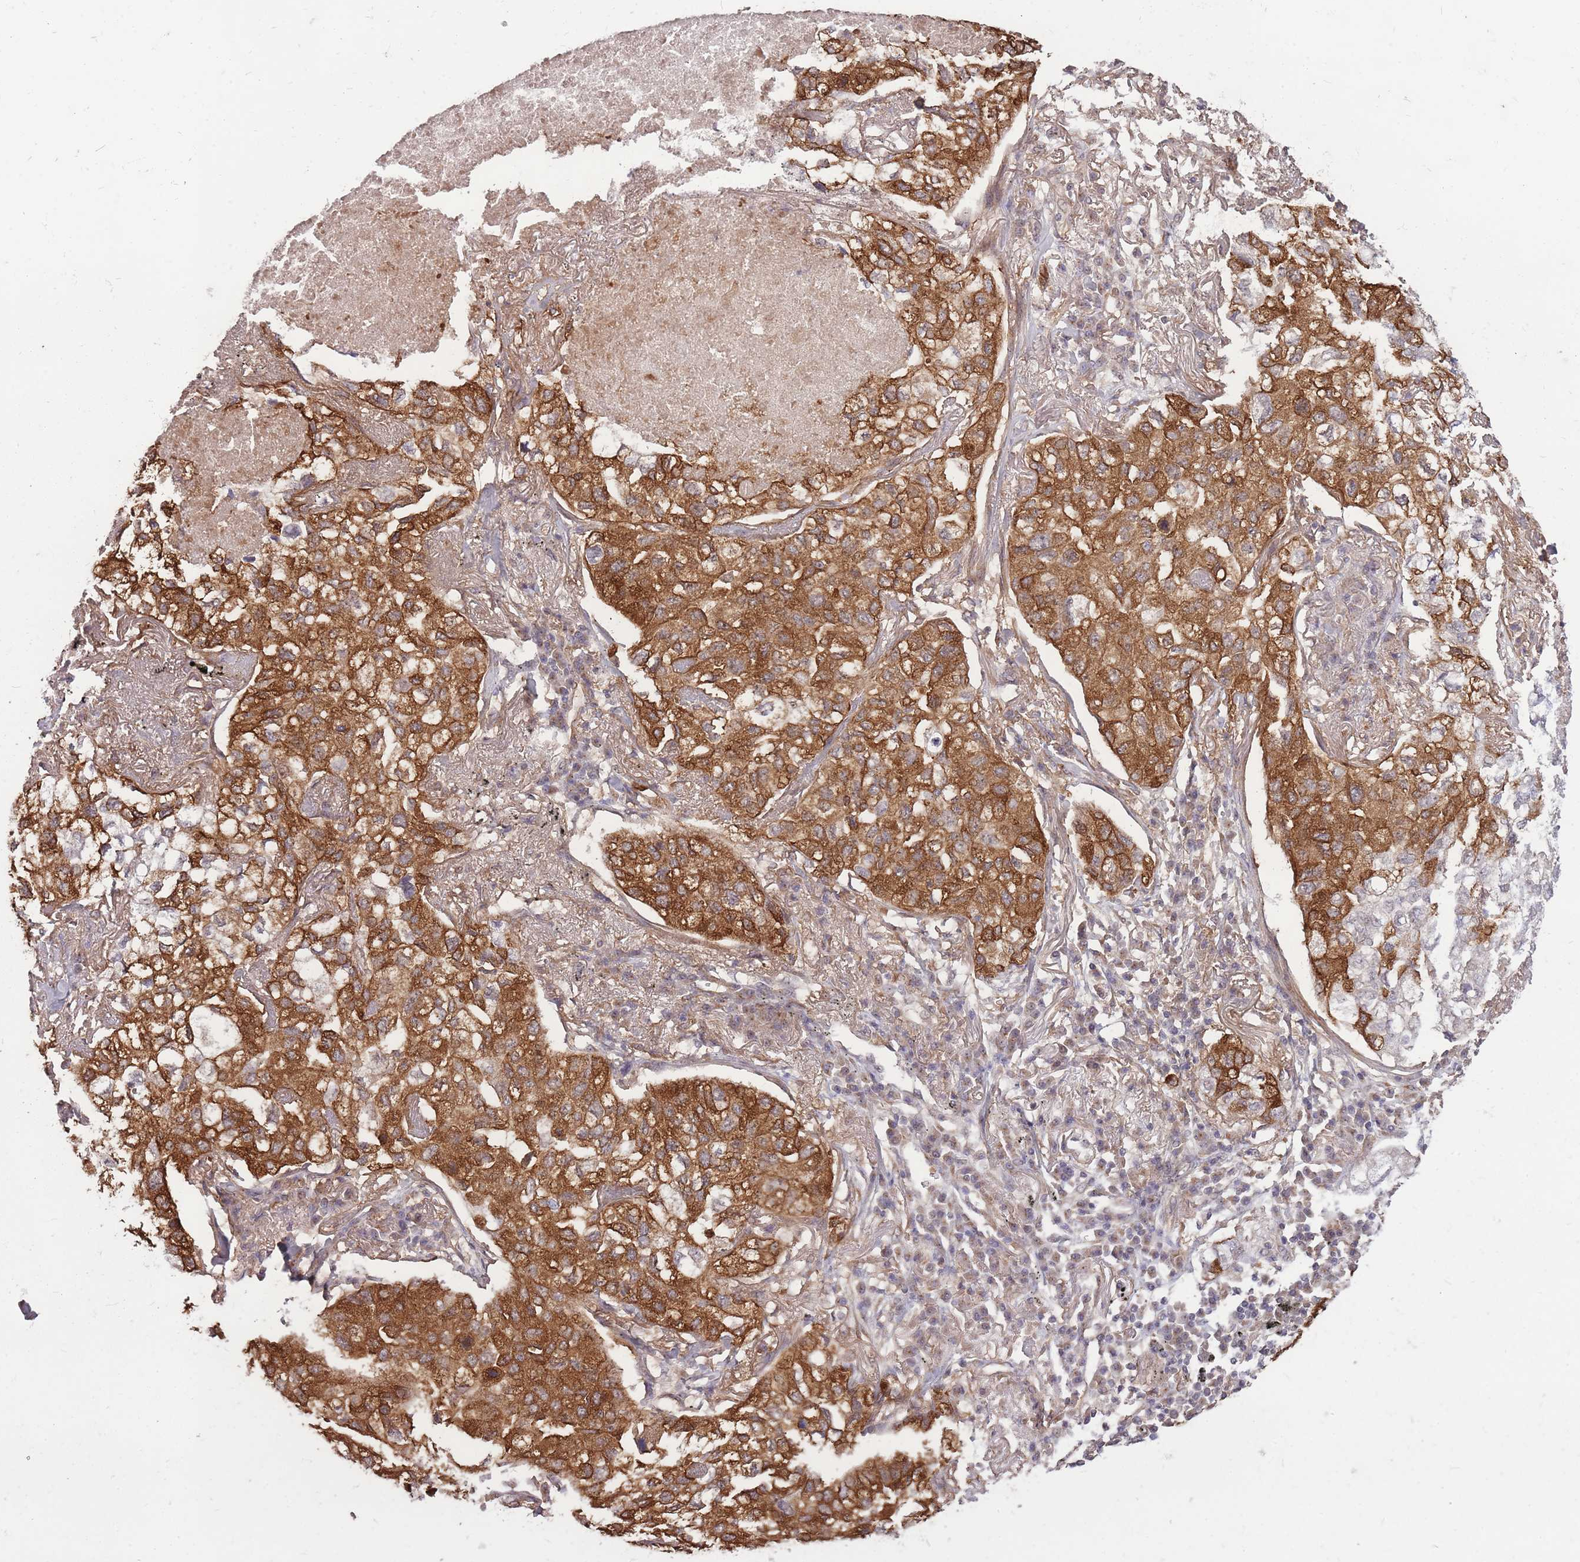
{"staining": {"intensity": "moderate", "quantity": ">75%", "location": "cytoplasmic/membranous"}, "tissue": "lung cancer", "cell_type": "Tumor cells", "image_type": "cancer", "snomed": [{"axis": "morphology", "description": "Adenocarcinoma, NOS"}, {"axis": "topography", "description": "Lung"}], "caption": "High-magnification brightfield microscopy of adenocarcinoma (lung) stained with DAB (brown) and counterstained with hematoxylin (blue). tumor cells exhibit moderate cytoplasmic/membranous positivity is seen in about>75% of cells. The protein of interest is shown in brown color, while the nuclei are stained blue.", "gene": "DYNC1LI2", "patient": {"sex": "male", "age": 65}}